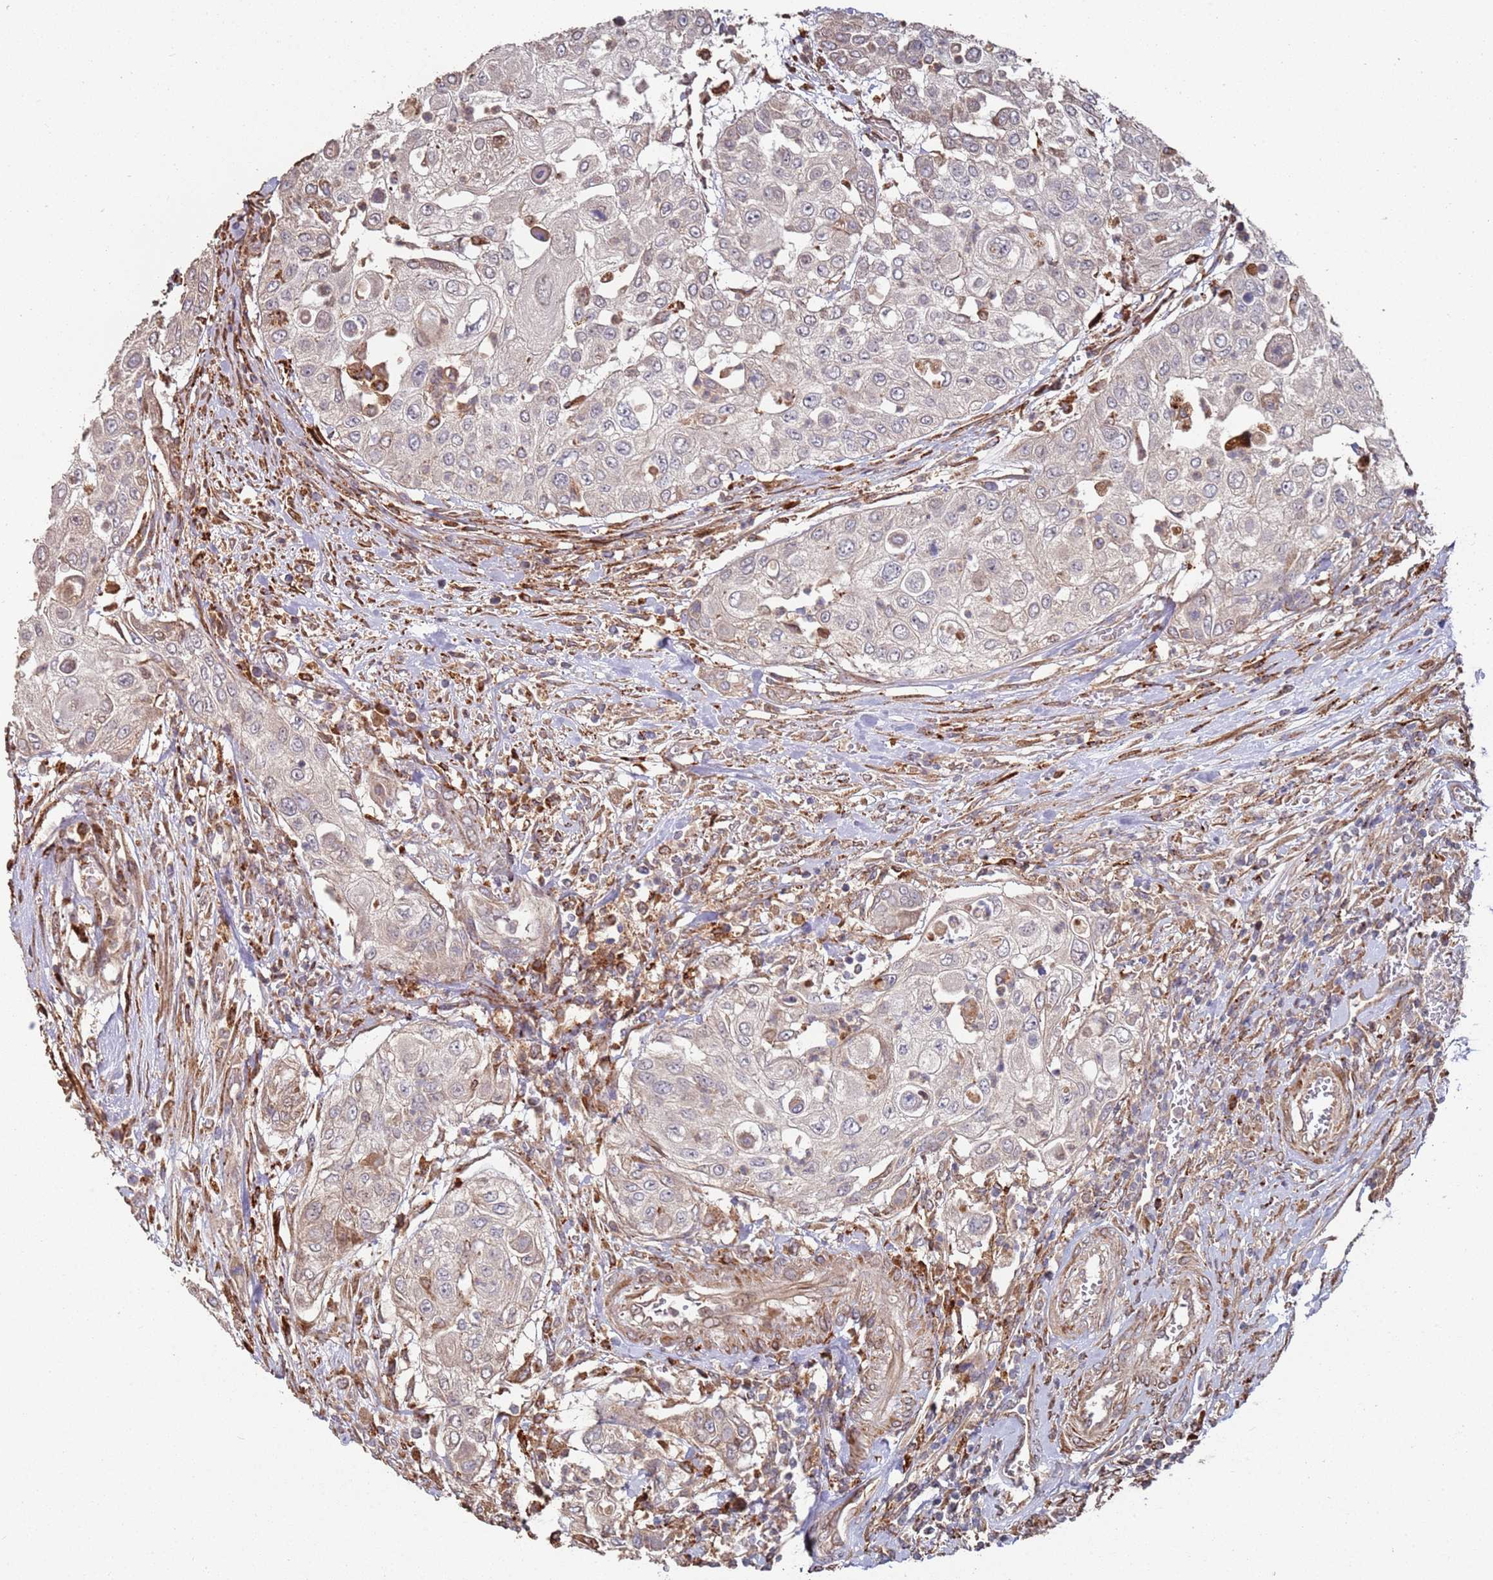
{"staining": {"intensity": "negative", "quantity": "none", "location": "none"}, "tissue": "urothelial cancer", "cell_type": "Tumor cells", "image_type": "cancer", "snomed": [{"axis": "morphology", "description": "Urothelial carcinoma, High grade"}, {"axis": "topography", "description": "Urinary bladder"}], "caption": "IHC photomicrograph of neoplastic tissue: human urothelial cancer stained with DAB (3,3'-diaminobenzidine) demonstrates no significant protein positivity in tumor cells.", "gene": "LACC1", "patient": {"sex": "female", "age": 79}}